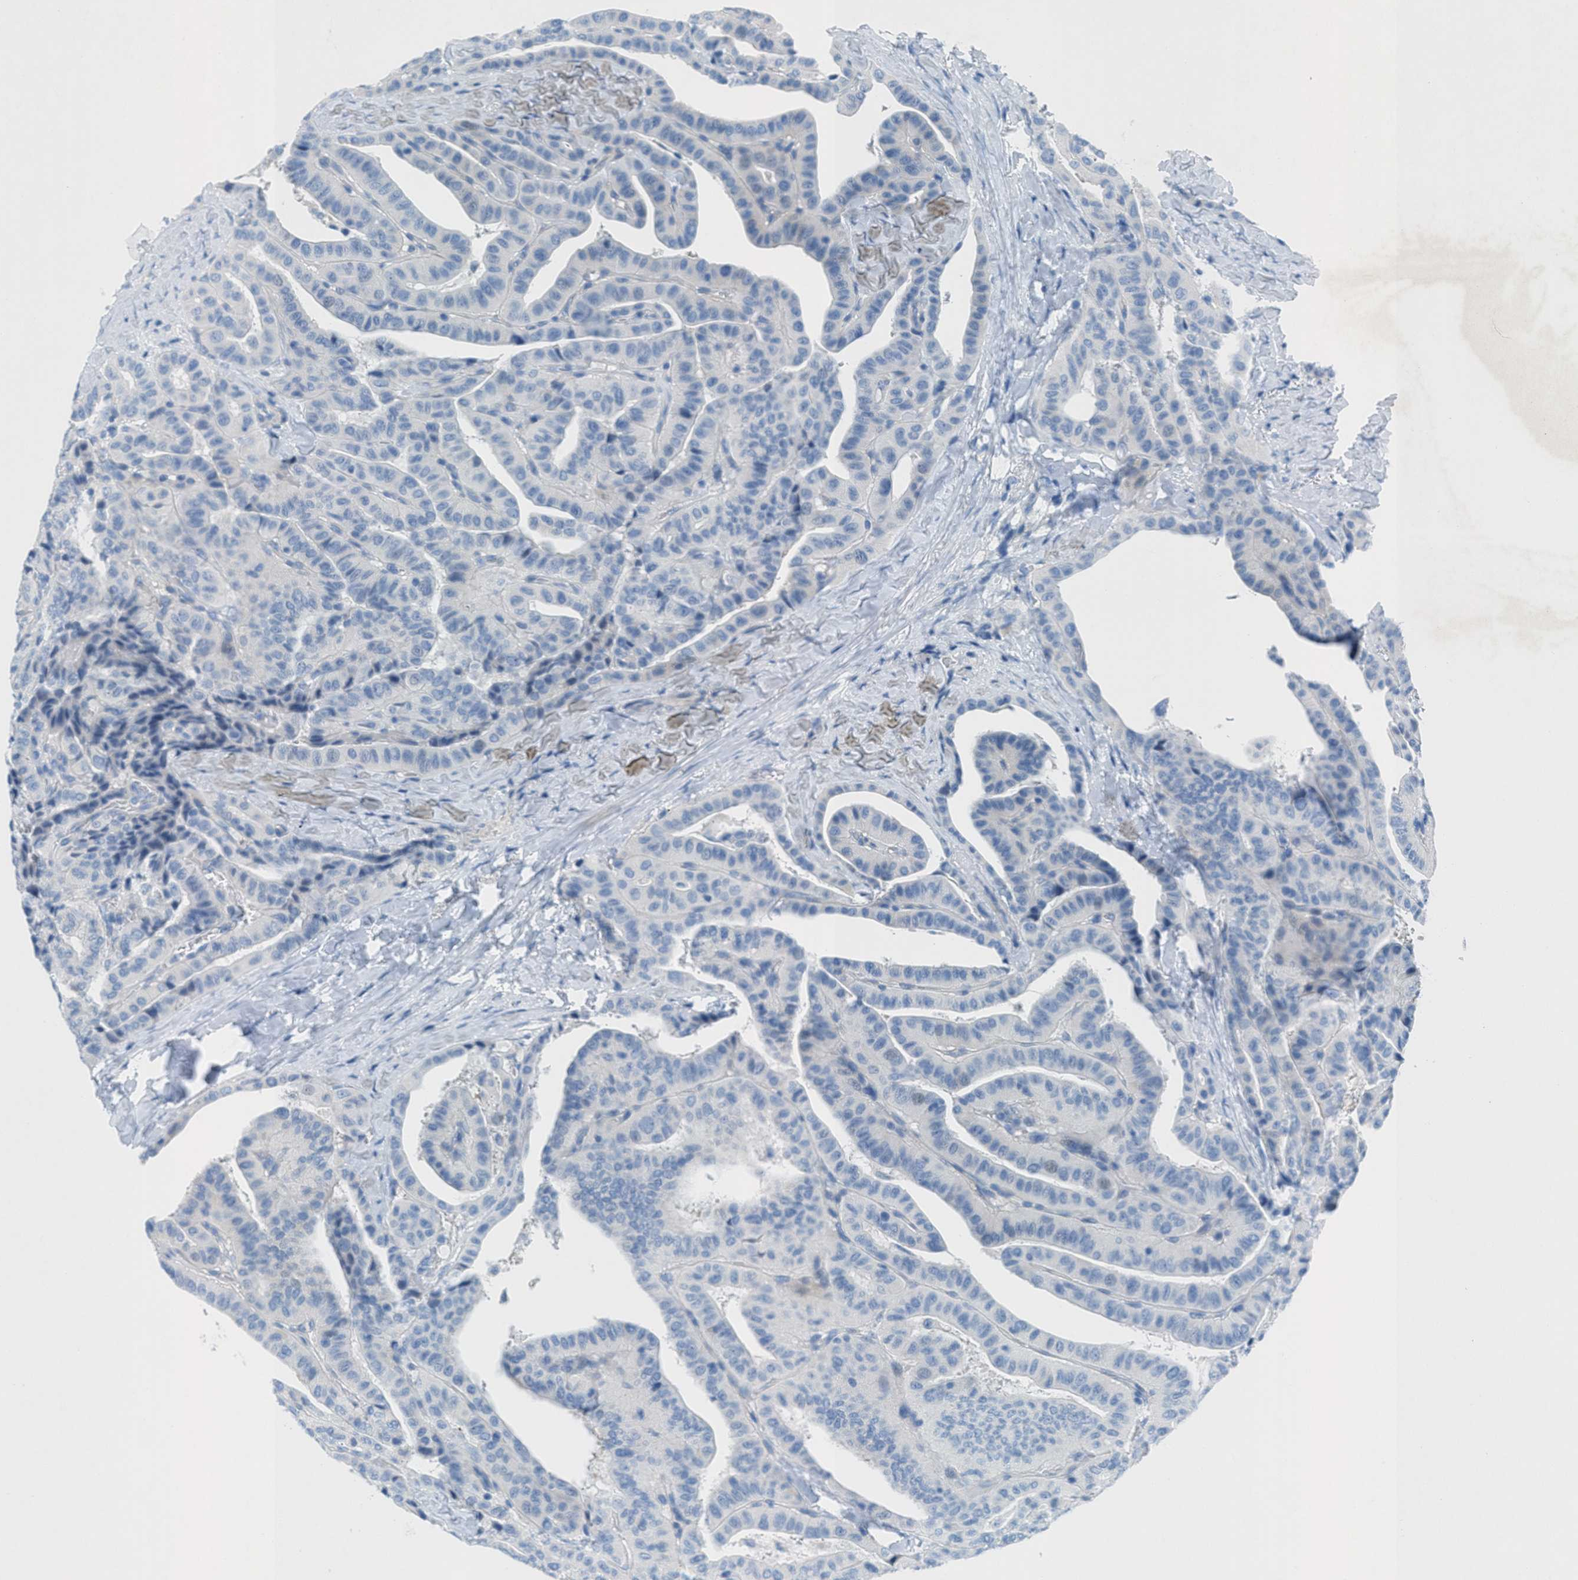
{"staining": {"intensity": "negative", "quantity": "none", "location": "none"}, "tissue": "thyroid cancer", "cell_type": "Tumor cells", "image_type": "cancer", "snomed": [{"axis": "morphology", "description": "Papillary adenocarcinoma, NOS"}, {"axis": "topography", "description": "Thyroid gland"}], "caption": "Immunohistochemistry (IHC) of human thyroid cancer (papillary adenocarcinoma) exhibits no staining in tumor cells.", "gene": "GALNT17", "patient": {"sex": "male", "age": 77}}